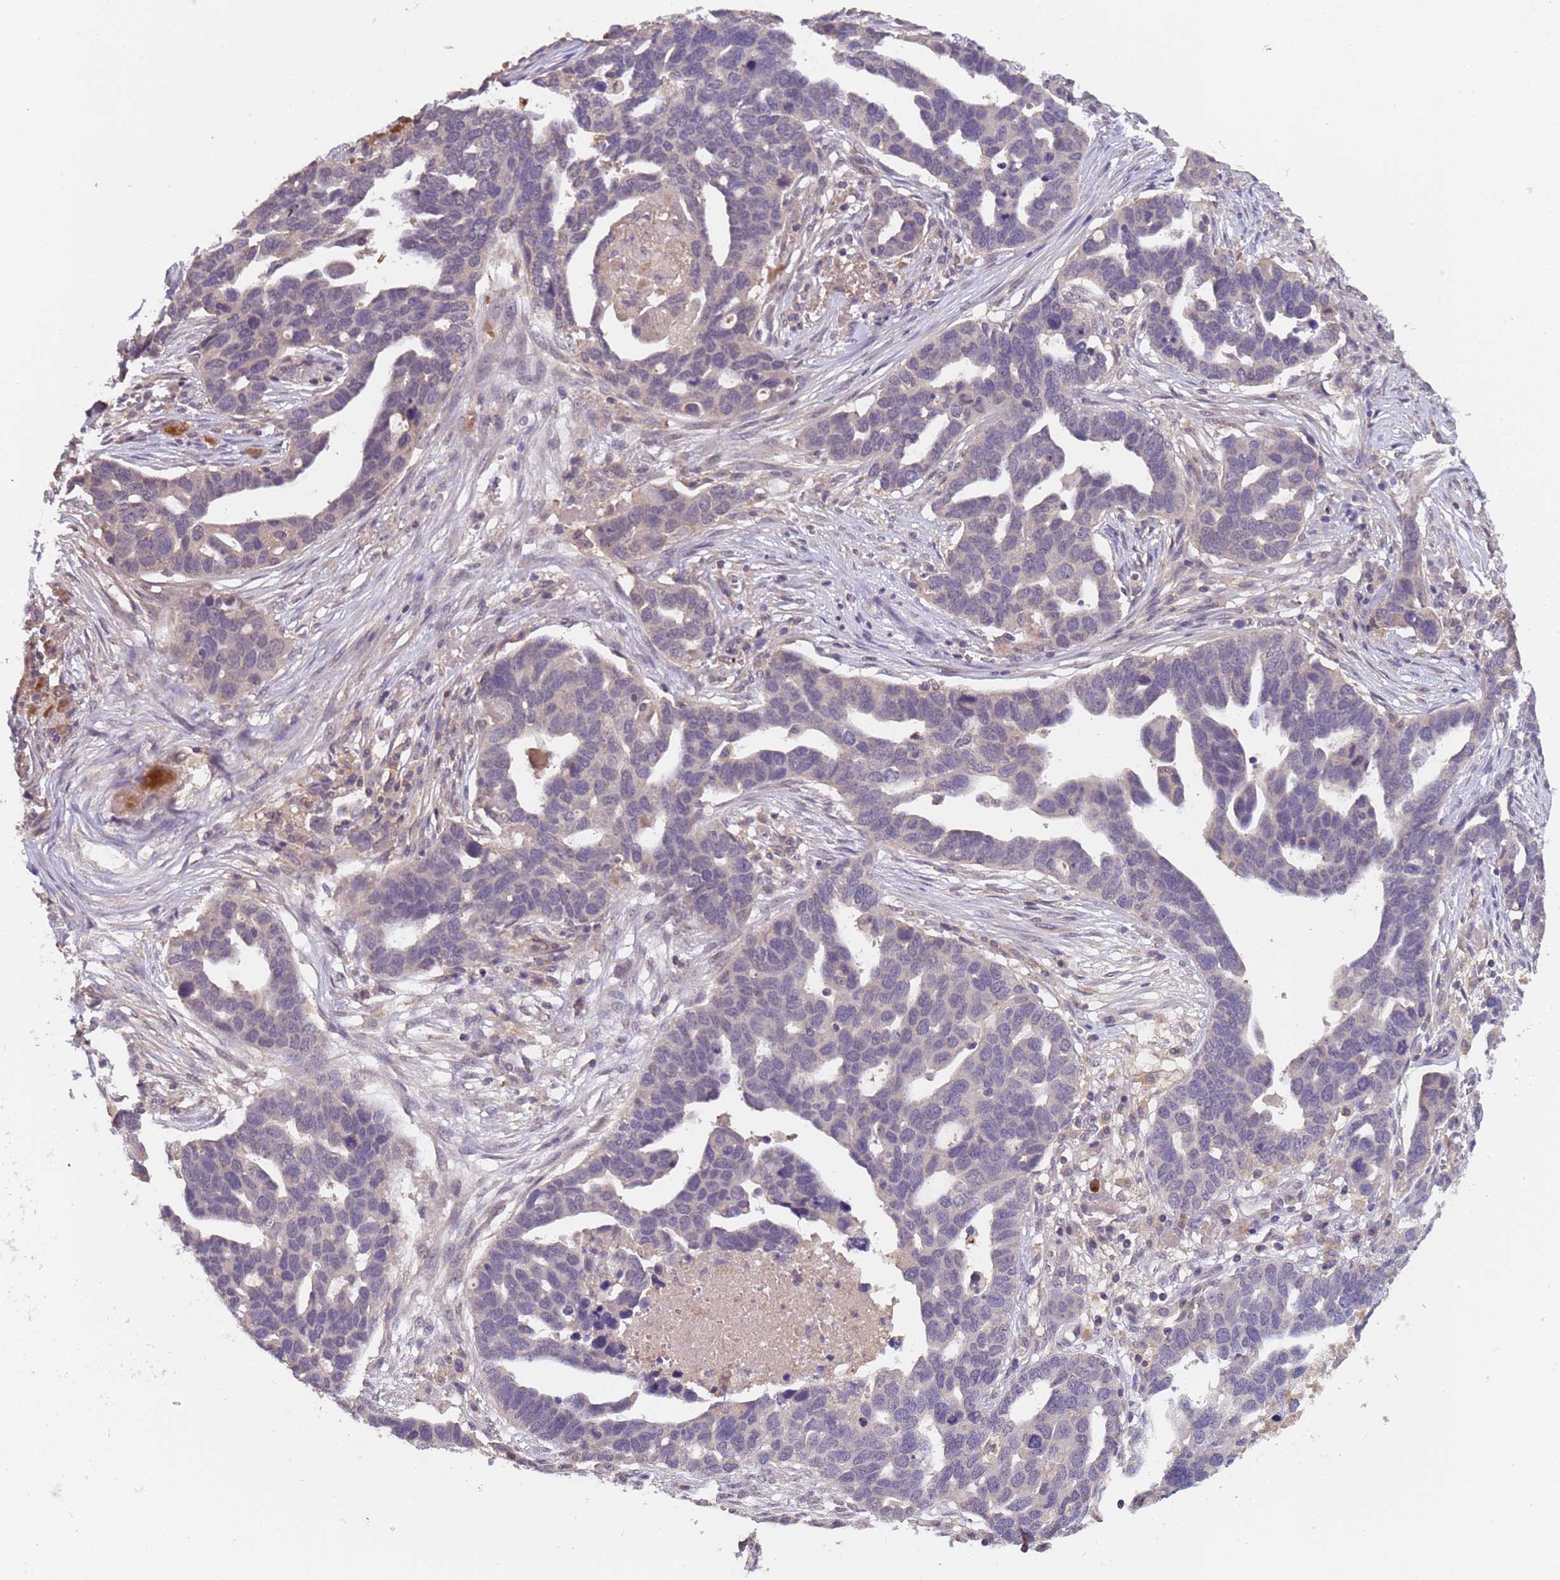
{"staining": {"intensity": "negative", "quantity": "none", "location": "none"}, "tissue": "ovarian cancer", "cell_type": "Tumor cells", "image_type": "cancer", "snomed": [{"axis": "morphology", "description": "Cystadenocarcinoma, serous, NOS"}, {"axis": "topography", "description": "Ovary"}], "caption": "Protein analysis of serous cystadenocarcinoma (ovarian) demonstrates no significant positivity in tumor cells. The staining was performed using DAB to visualize the protein expression in brown, while the nuclei were stained in blue with hematoxylin (Magnification: 20x).", "gene": "ZNF248", "patient": {"sex": "female", "age": 54}}